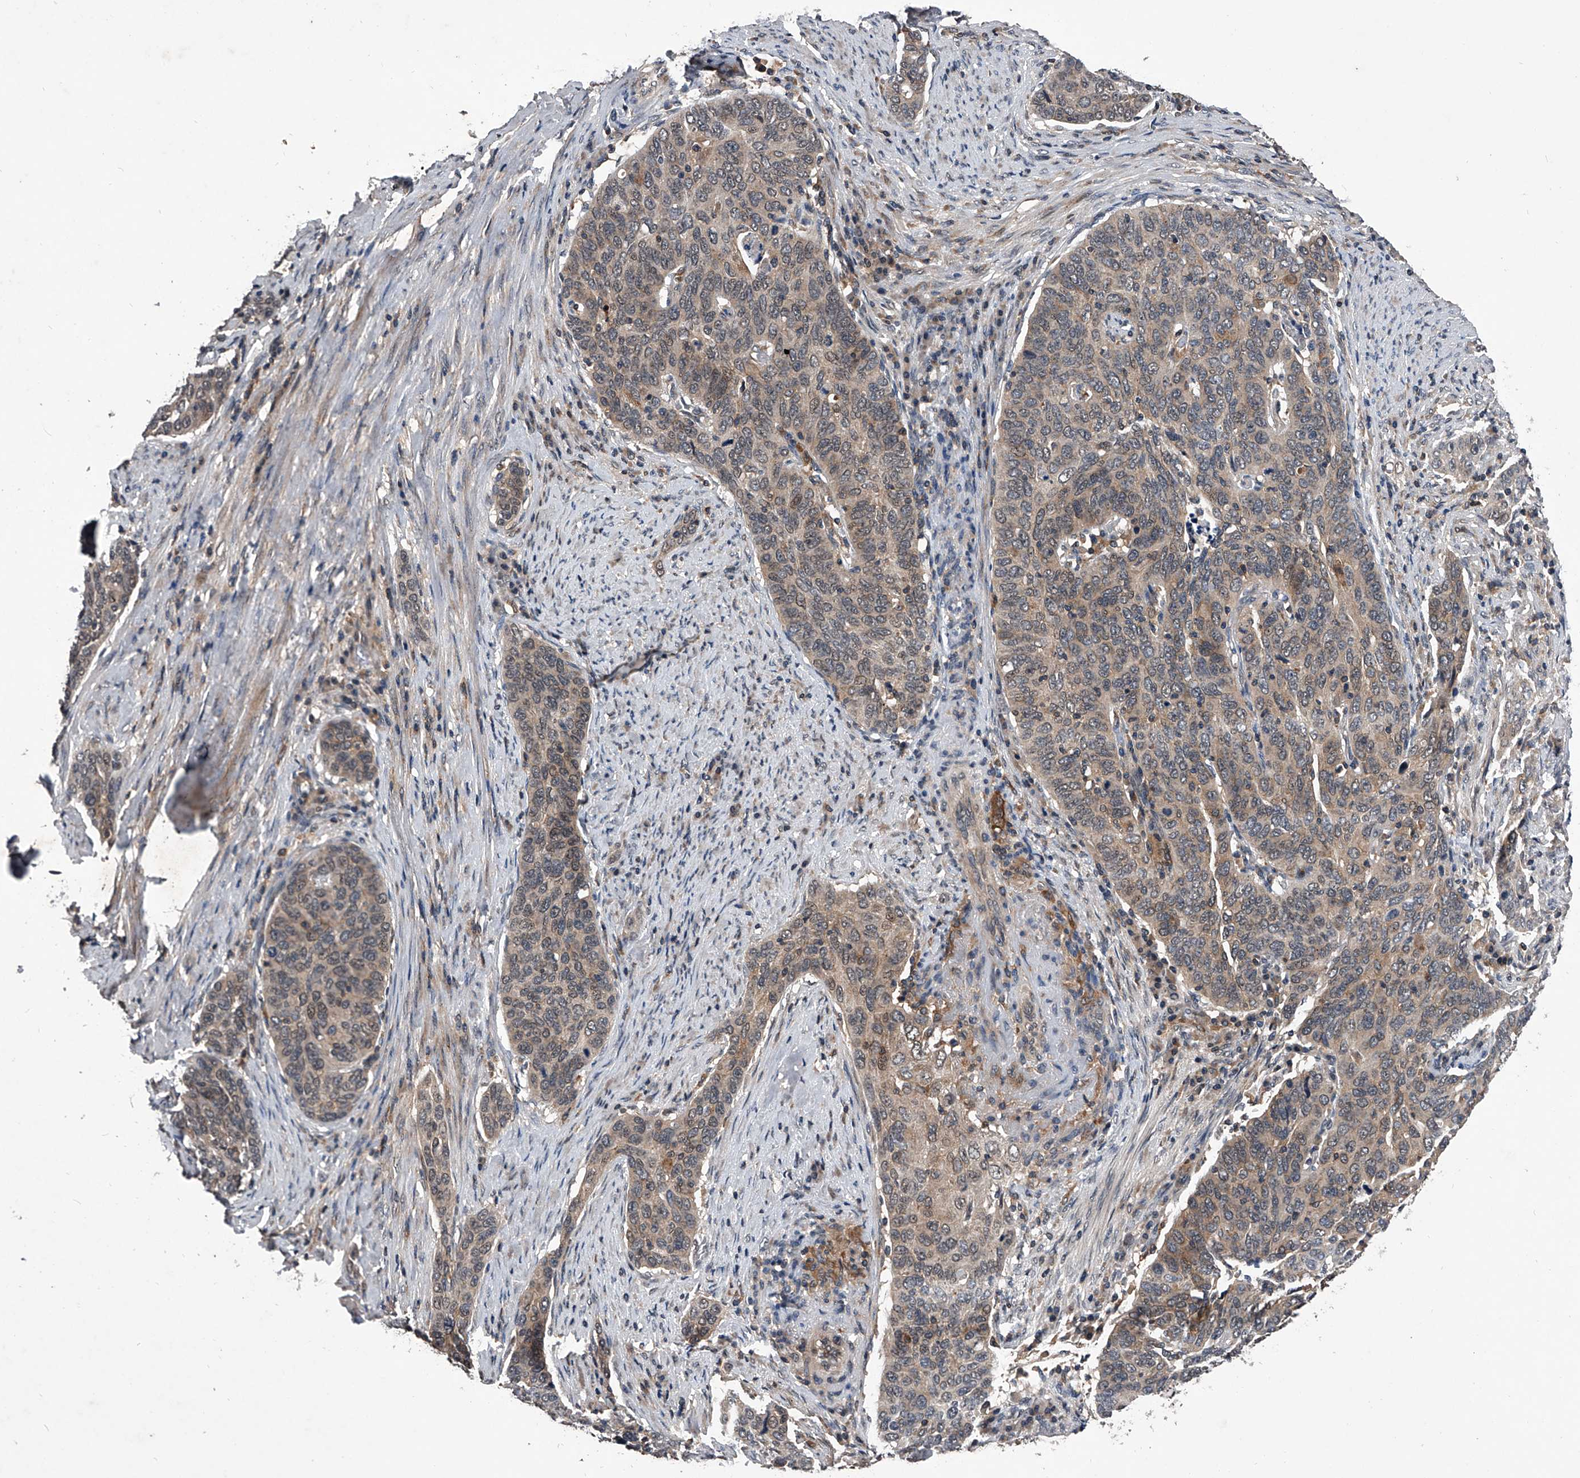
{"staining": {"intensity": "weak", "quantity": "<25%", "location": "cytoplasmic/membranous"}, "tissue": "cervical cancer", "cell_type": "Tumor cells", "image_type": "cancer", "snomed": [{"axis": "morphology", "description": "Squamous cell carcinoma, NOS"}, {"axis": "topography", "description": "Cervix"}], "caption": "Tumor cells show no significant expression in cervical squamous cell carcinoma.", "gene": "ZNF30", "patient": {"sex": "female", "age": 60}}